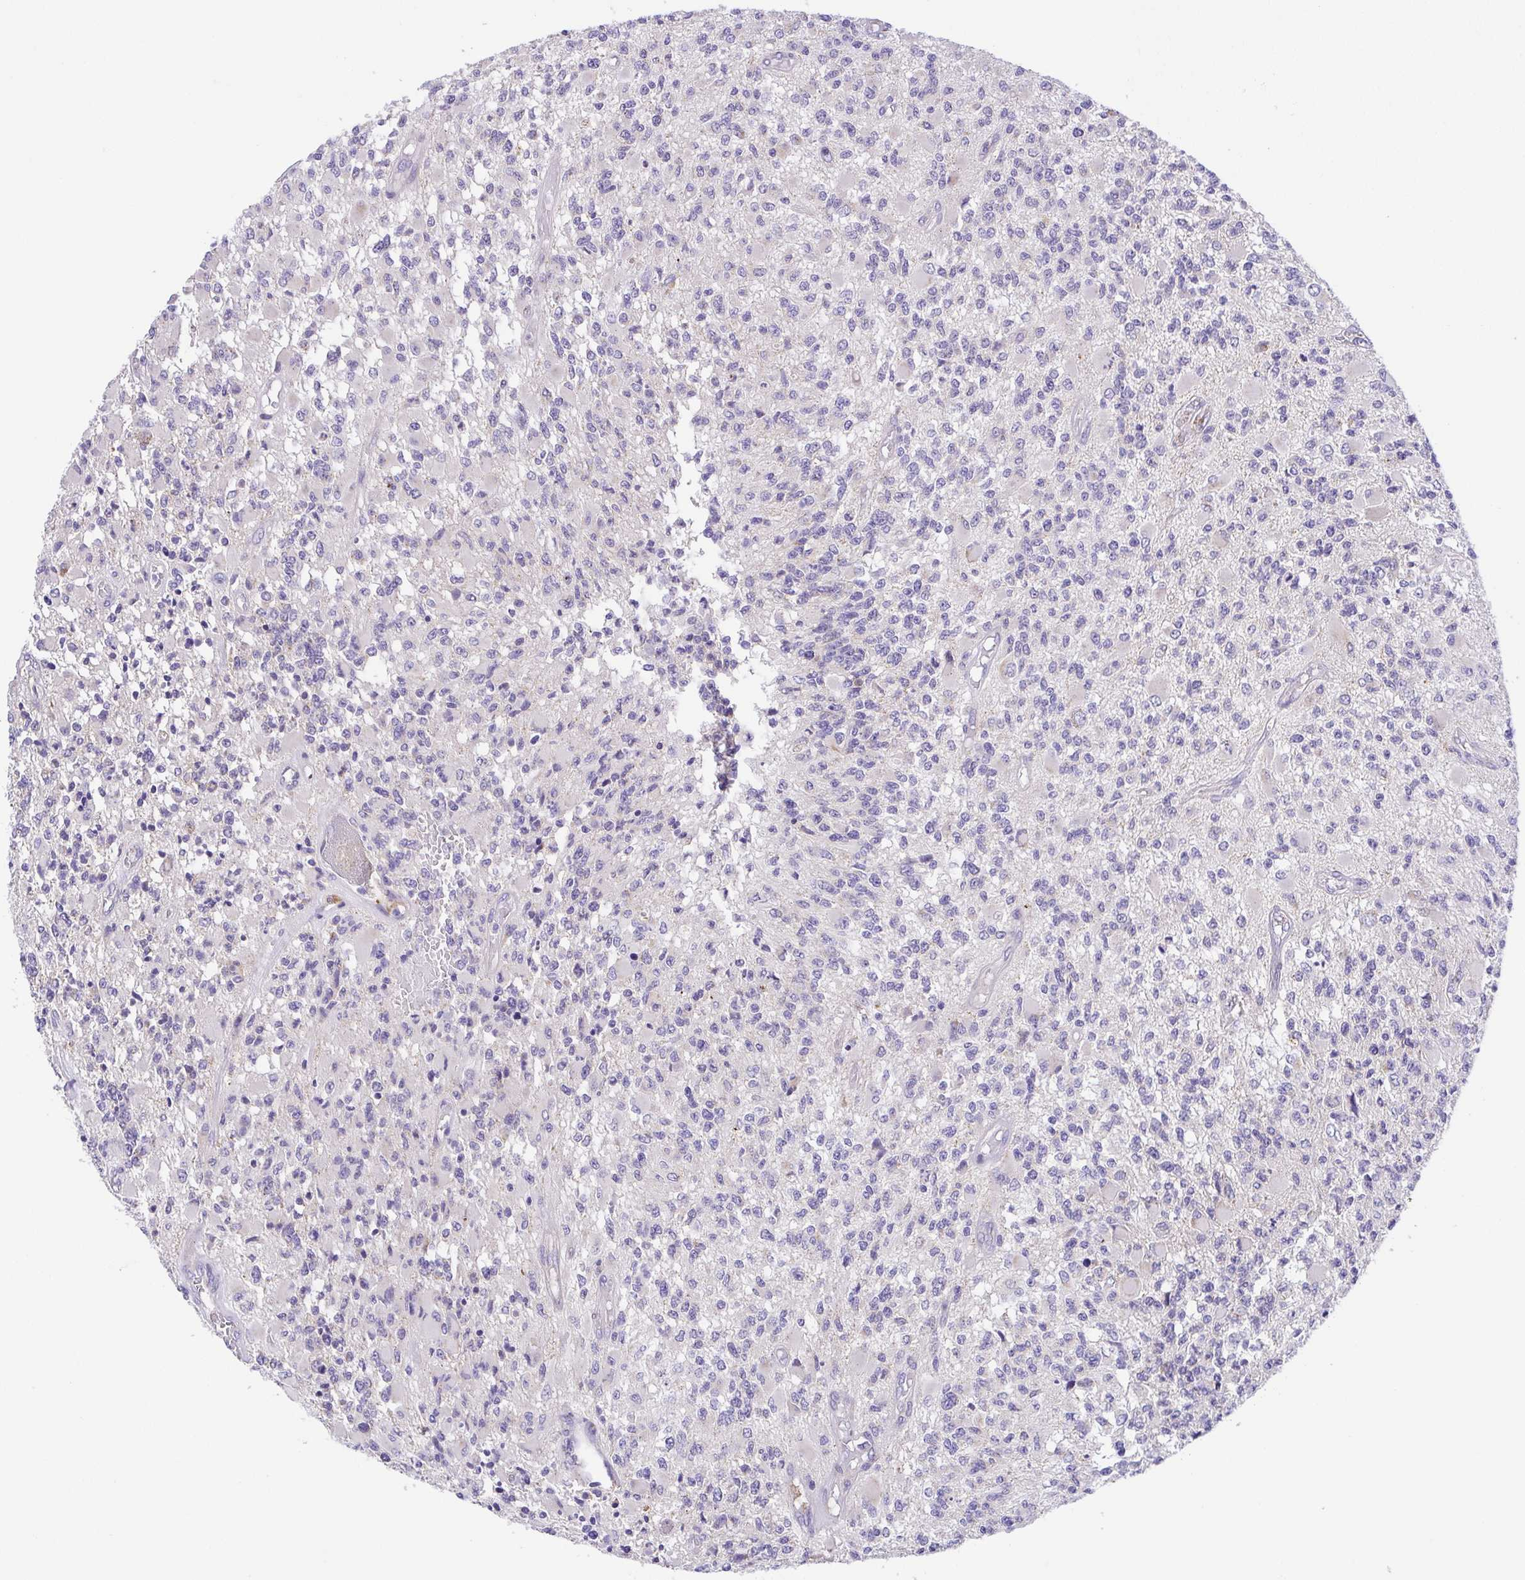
{"staining": {"intensity": "negative", "quantity": "none", "location": "none"}, "tissue": "glioma", "cell_type": "Tumor cells", "image_type": "cancer", "snomed": [{"axis": "morphology", "description": "Glioma, malignant, High grade"}, {"axis": "topography", "description": "Brain"}], "caption": "Micrograph shows no protein positivity in tumor cells of glioma tissue.", "gene": "SLC13A1", "patient": {"sex": "female", "age": 63}}